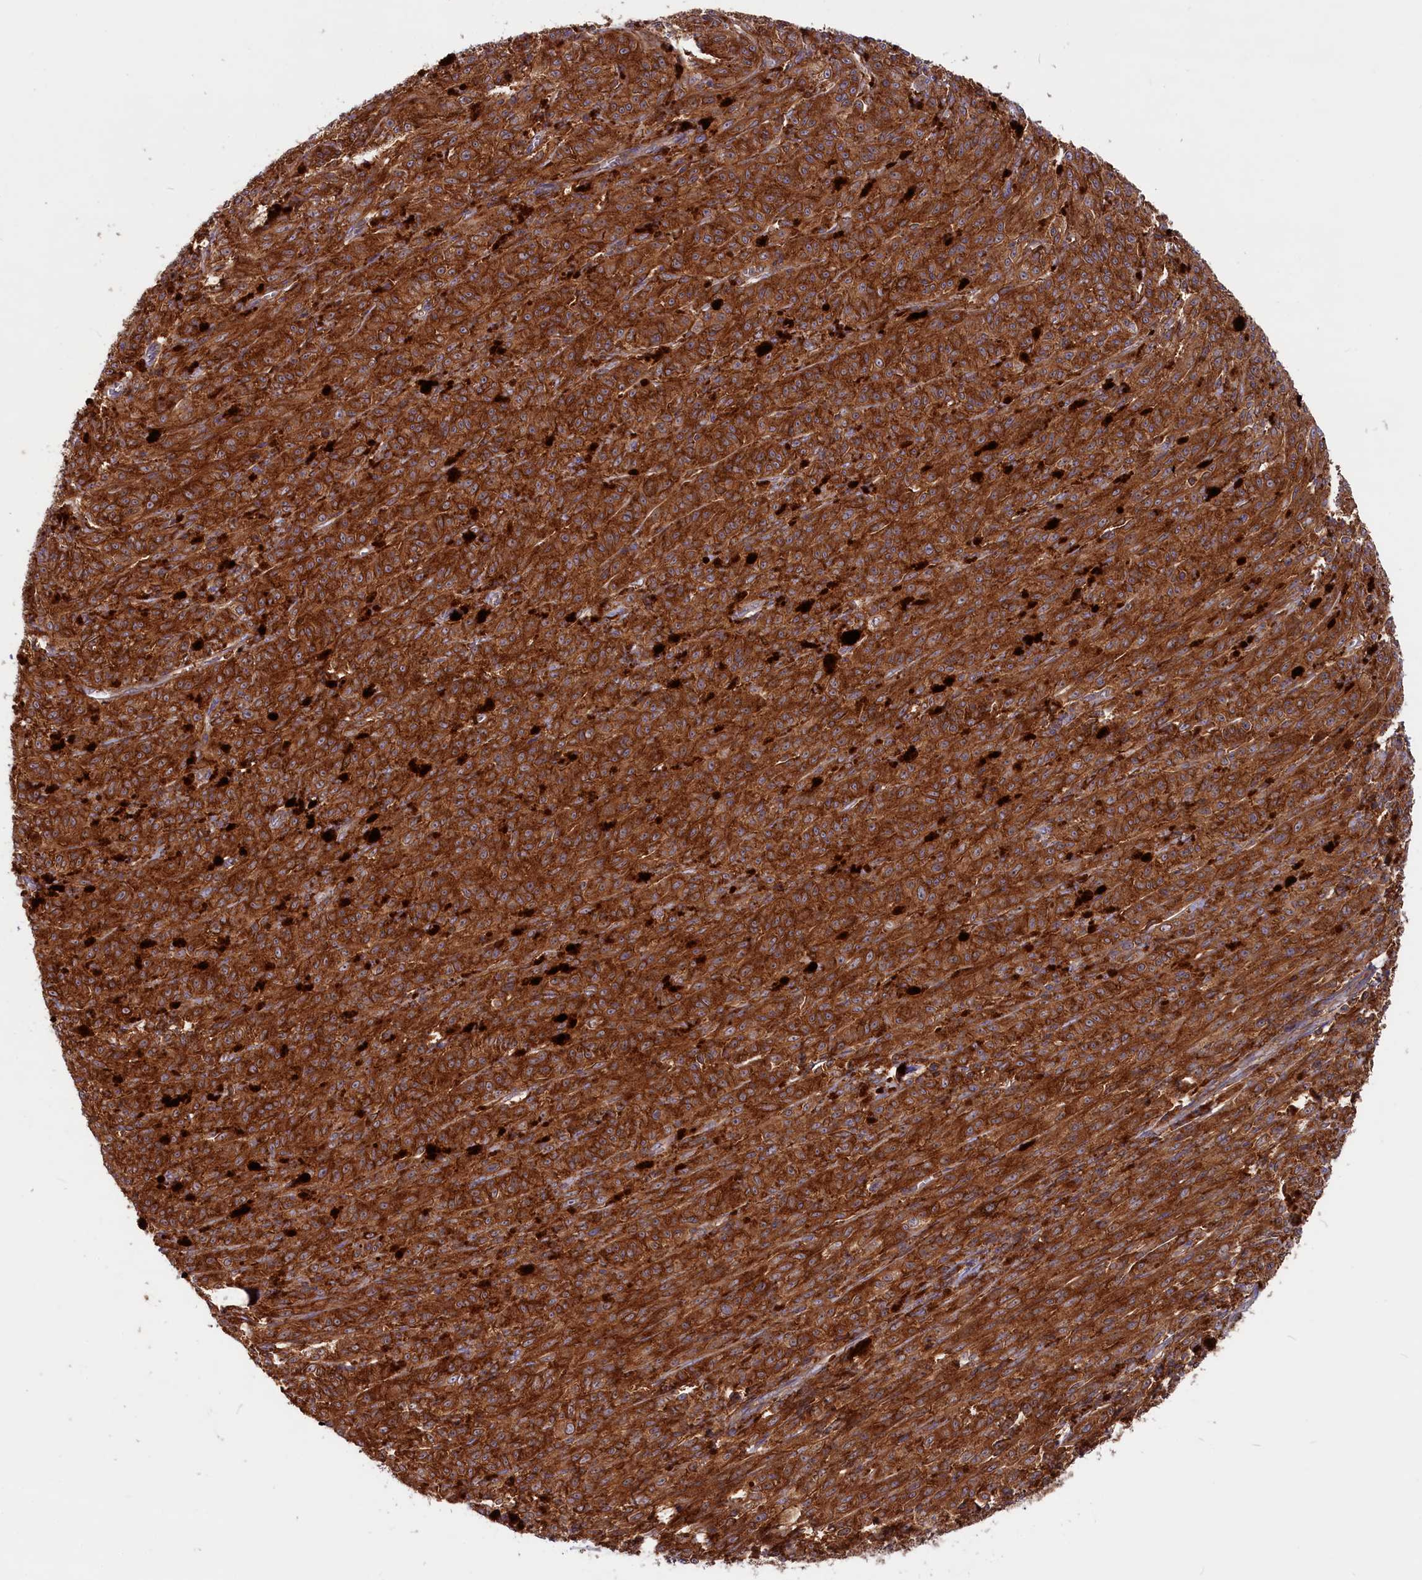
{"staining": {"intensity": "strong", "quantity": ">75%", "location": "cytoplasmic/membranous"}, "tissue": "melanoma", "cell_type": "Tumor cells", "image_type": "cancer", "snomed": [{"axis": "morphology", "description": "Malignant melanoma, NOS"}, {"axis": "topography", "description": "Skin"}], "caption": "Tumor cells show strong cytoplasmic/membranous positivity in about >75% of cells in malignant melanoma.", "gene": "MYO9B", "patient": {"sex": "female", "age": 52}}